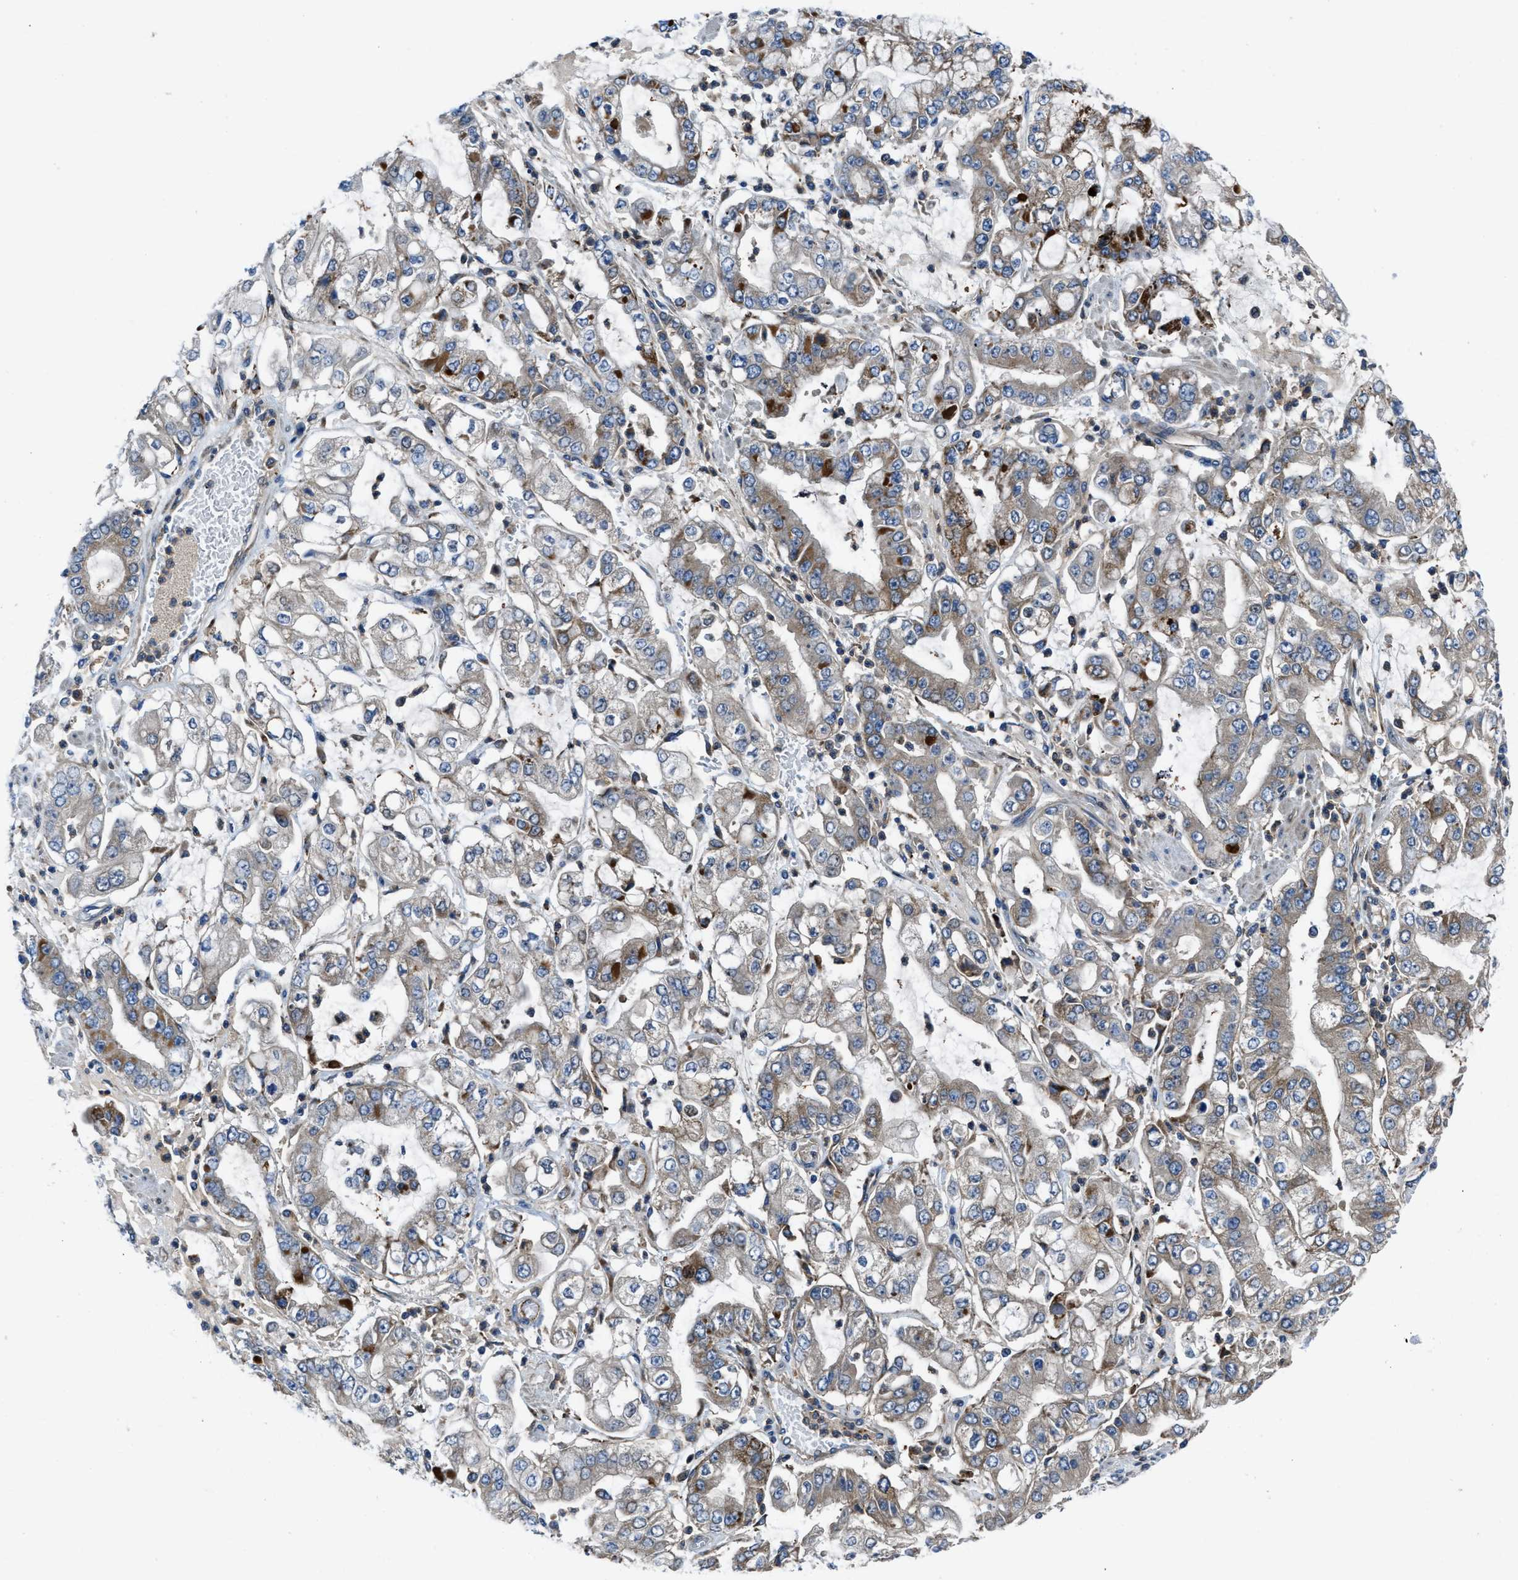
{"staining": {"intensity": "moderate", "quantity": "<25%", "location": "cytoplasmic/membranous"}, "tissue": "stomach cancer", "cell_type": "Tumor cells", "image_type": "cancer", "snomed": [{"axis": "morphology", "description": "Adenocarcinoma, NOS"}, {"axis": "topography", "description": "Stomach"}], "caption": "The photomicrograph reveals immunohistochemical staining of adenocarcinoma (stomach). There is moderate cytoplasmic/membranous positivity is seen in approximately <25% of tumor cells. (Stains: DAB (3,3'-diaminobenzidine) in brown, nuclei in blue, Microscopy: brightfield microscopy at high magnification).", "gene": "MAP3K20", "patient": {"sex": "male", "age": 76}}